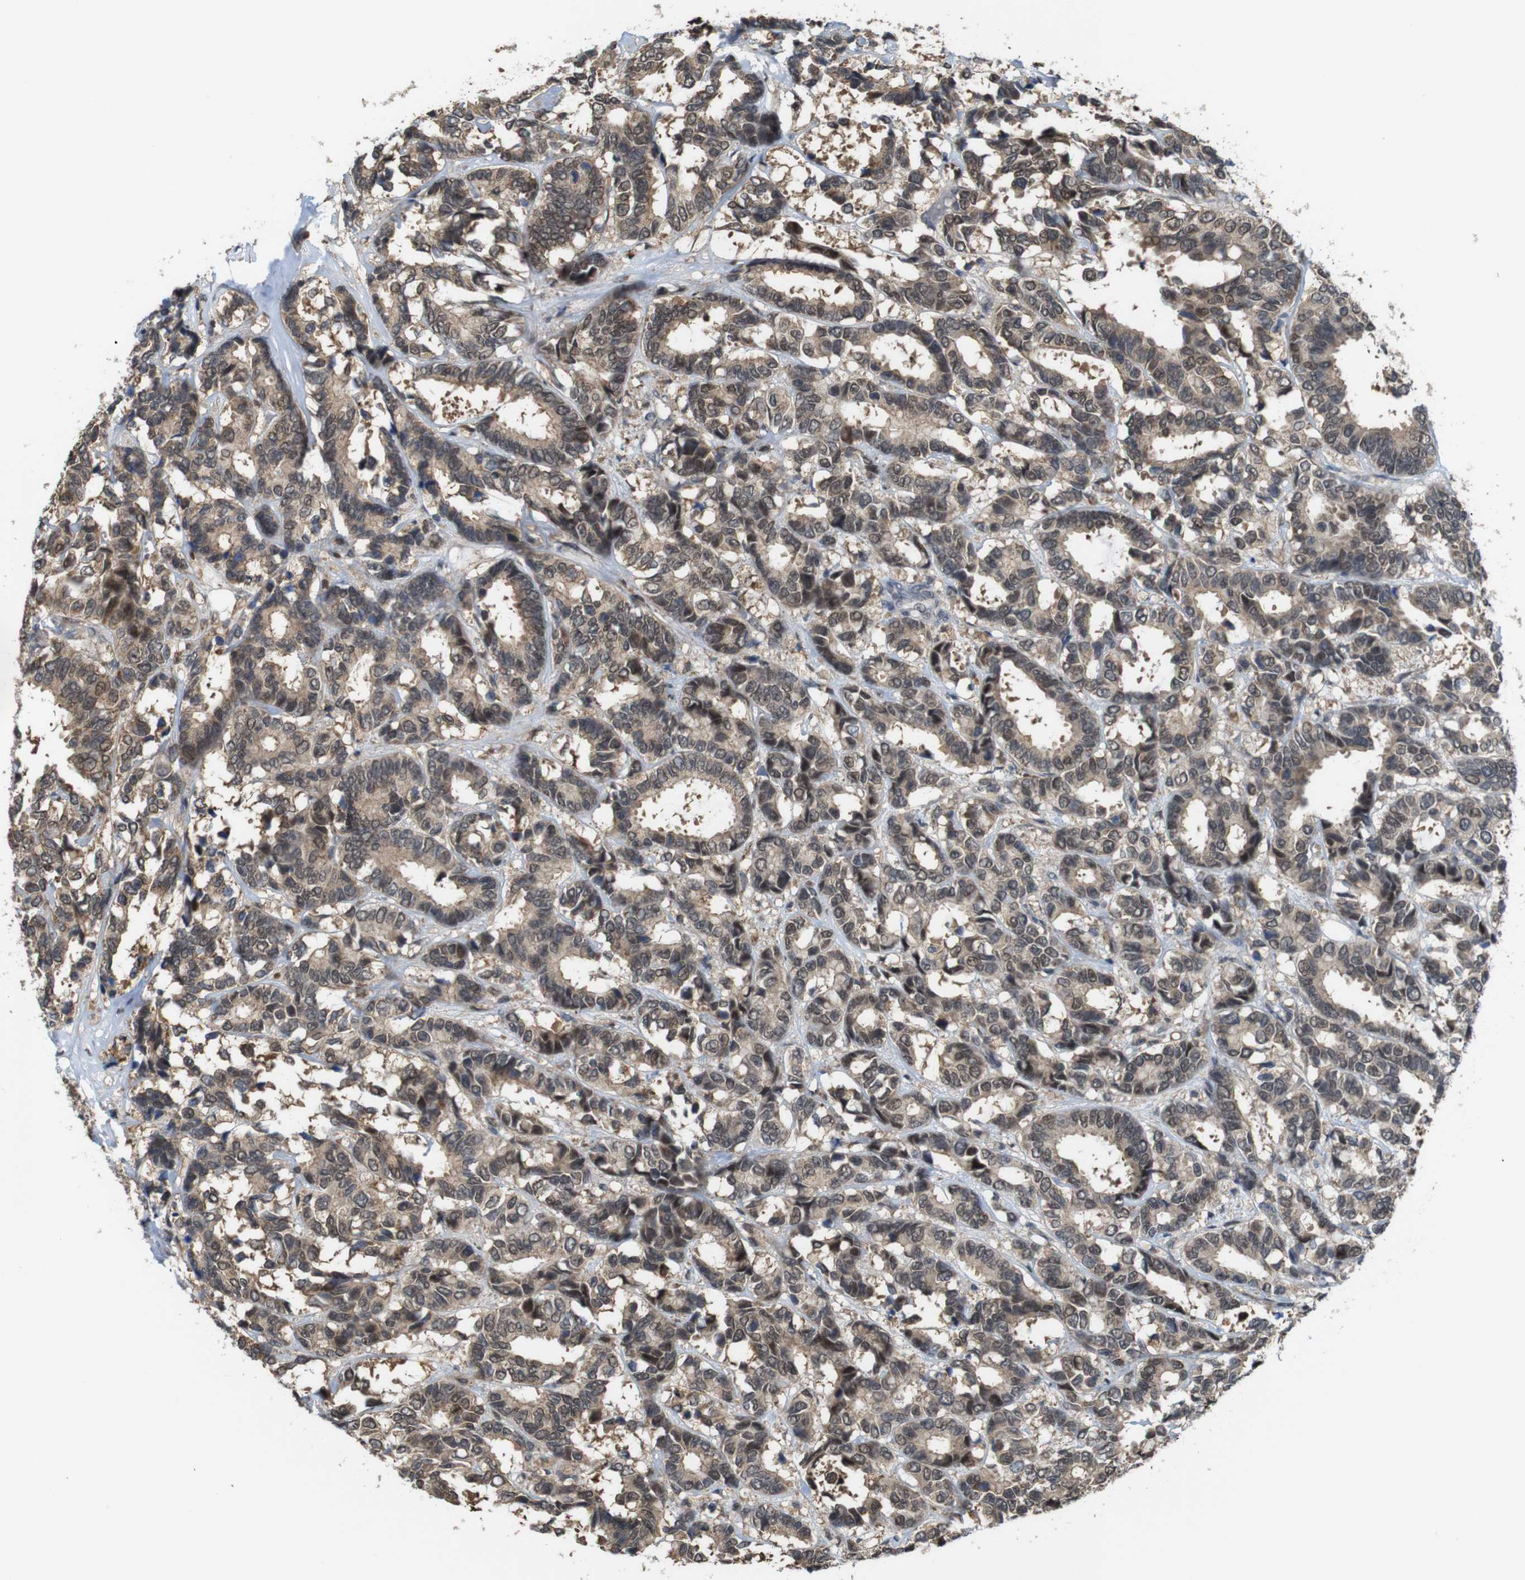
{"staining": {"intensity": "moderate", "quantity": ">75%", "location": "cytoplasmic/membranous,nuclear"}, "tissue": "breast cancer", "cell_type": "Tumor cells", "image_type": "cancer", "snomed": [{"axis": "morphology", "description": "Duct carcinoma"}, {"axis": "topography", "description": "Breast"}], "caption": "Human breast cancer stained for a protein (brown) exhibits moderate cytoplasmic/membranous and nuclear positive staining in about >75% of tumor cells.", "gene": "PNMA8A", "patient": {"sex": "female", "age": 87}}